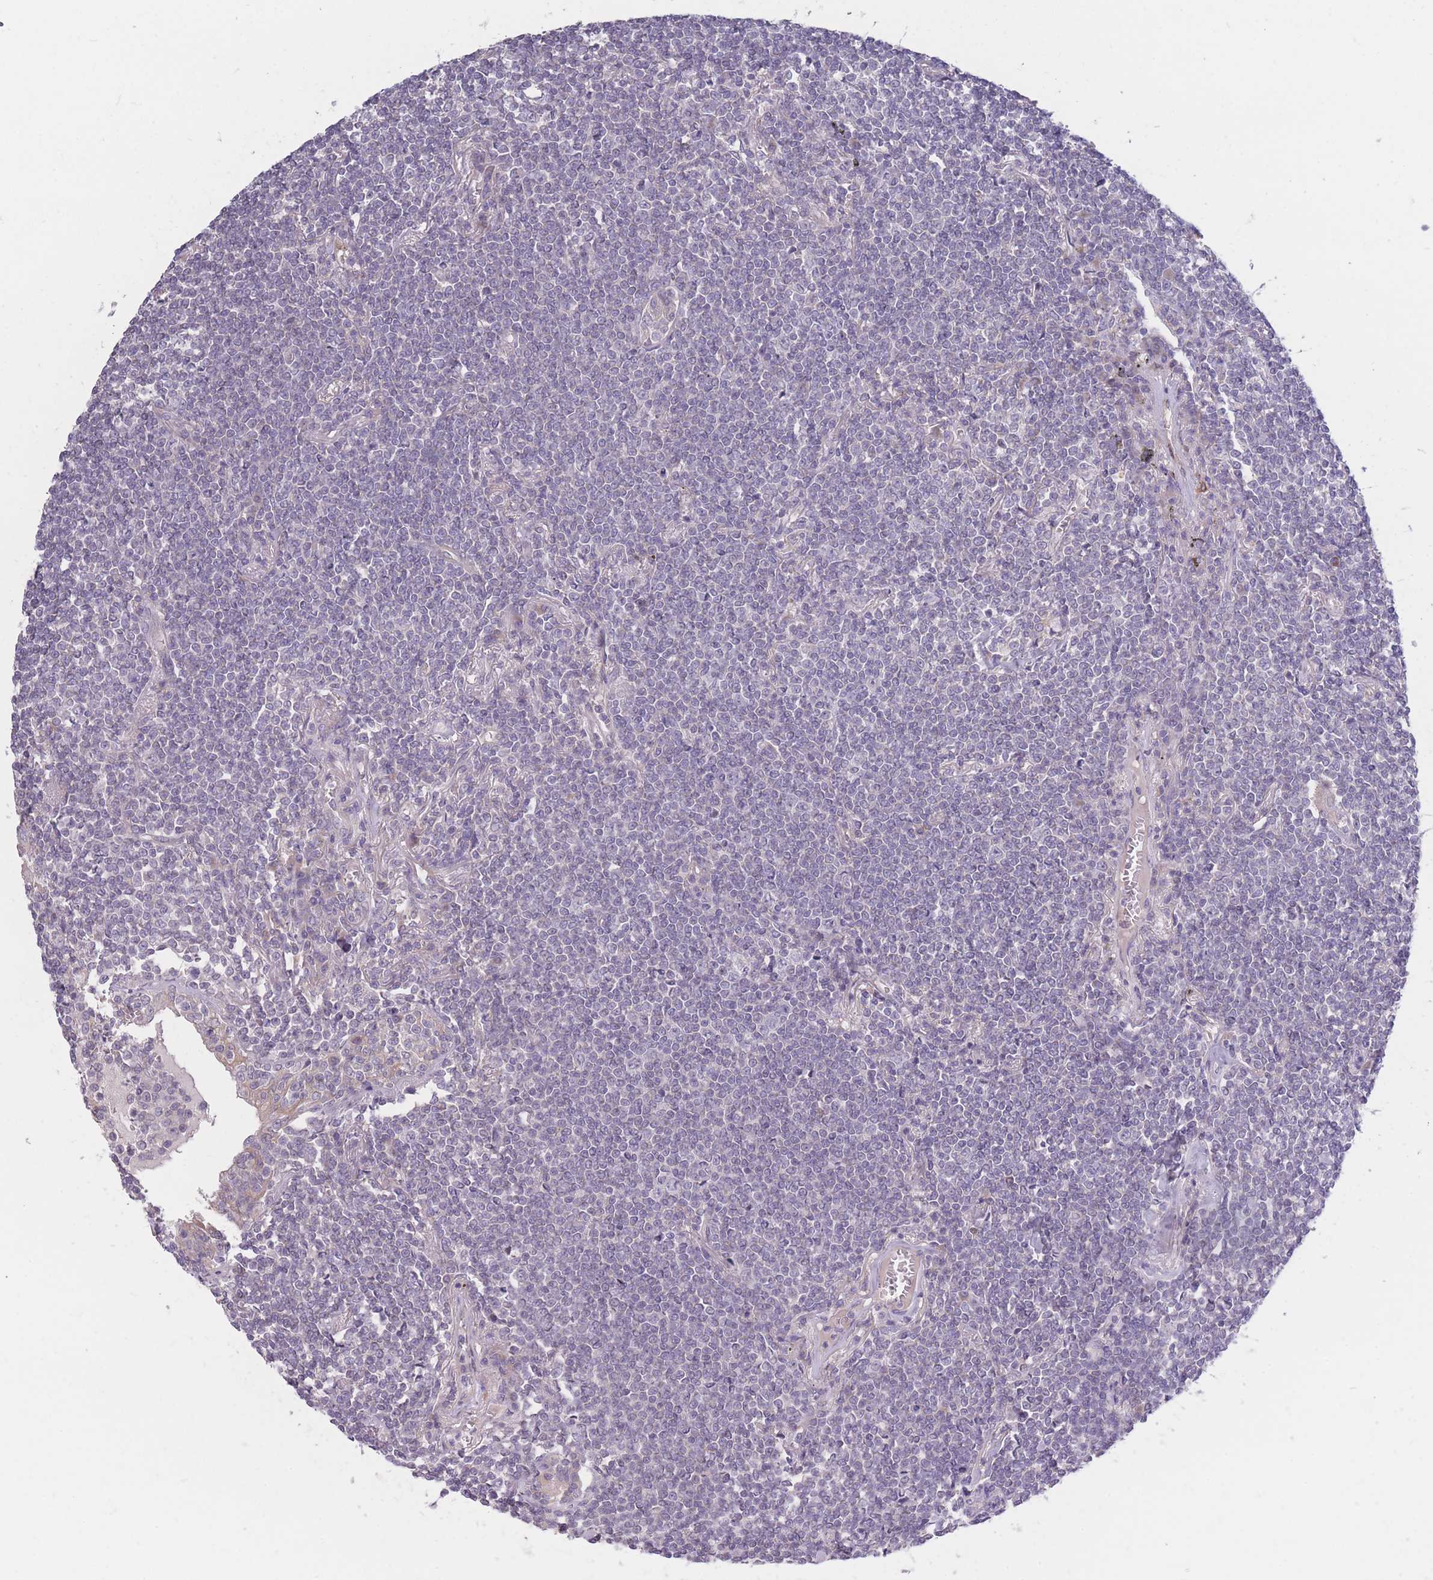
{"staining": {"intensity": "negative", "quantity": "none", "location": "none"}, "tissue": "lymphoma", "cell_type": "Tumor cells", "image_type": "cancer", "snomed": [{"axis": "morphology", "description": "Malignant lymphoma, non-Hodgkin's type, Low grade"}, {"axis": "topography", "description": "Lung"}], "caption": "Protein analysis of malignant lymphoma, non-Hodgkin's type (low-grade) reveals no significant staining in tumor cells. (Immunohistochemistry (ihc), brightfield microscopy, high magnification).", "gene": "CCNQ", "patient": {"sex": "female", "age": 71}}